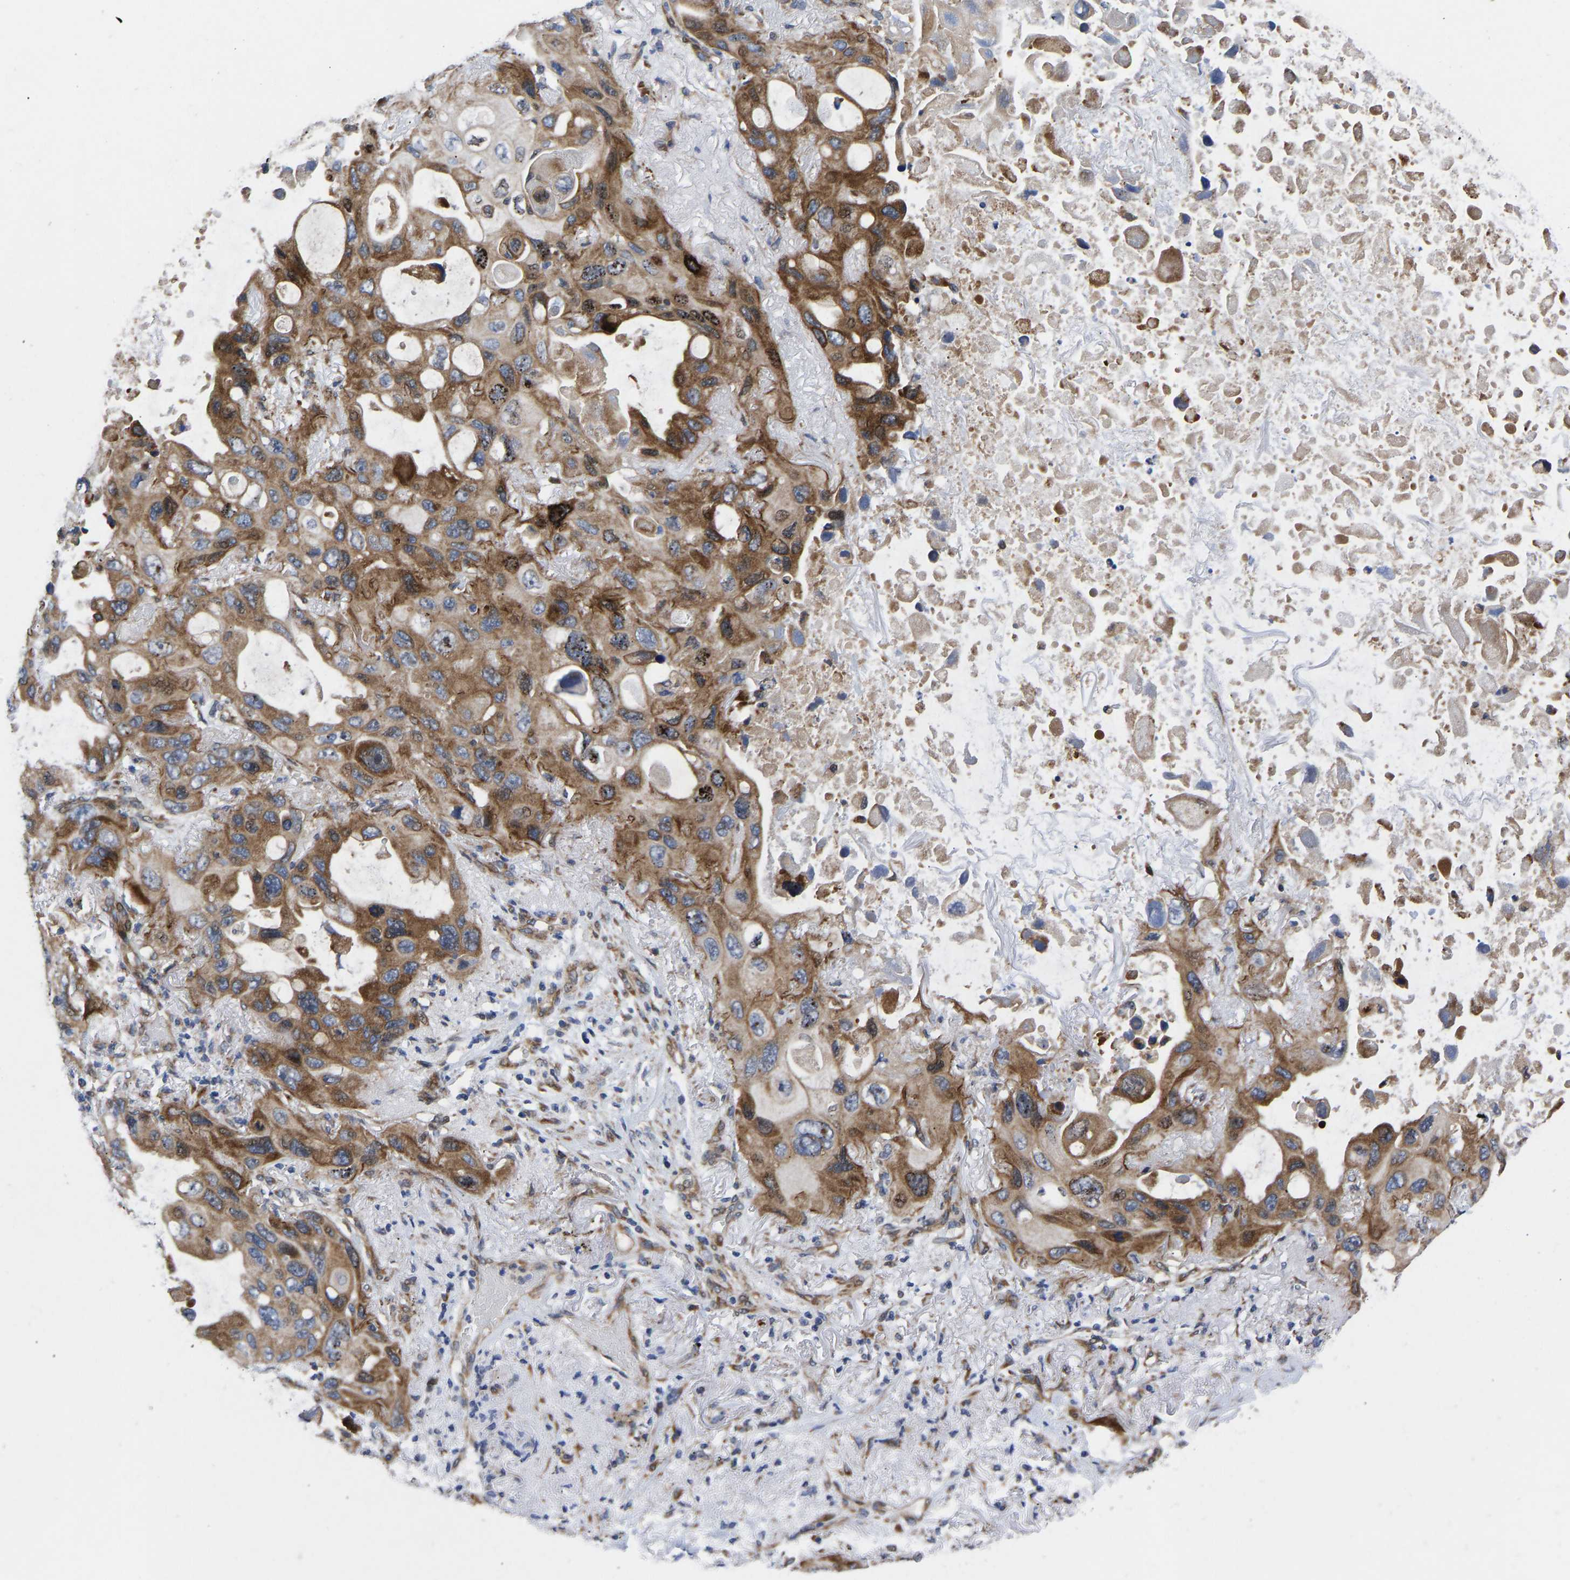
{"staining": {"intensity": "moderate", "quantity": "25%-75%", "location": "cytoplasmic/membranous,nuclear"}, "tissue": "lung cancer", "cell_type": "Tumor cells", "image_type": "cancer", "snomed": [{"axis": "morphology", "description": "Squamous cell carcinoma, NOS"}, {"axis": "topography", "description": "Lung"}], "caption": "A medium amount of moderate cytoplasmic/membranous and nuclear positivity is seen in approximately 25%-75% of tumor cells in lung cancer (squamous cell carcinoma) tissue.", "gene": "TMEM38B", "patient": {"sex": "female", "age": 73}}